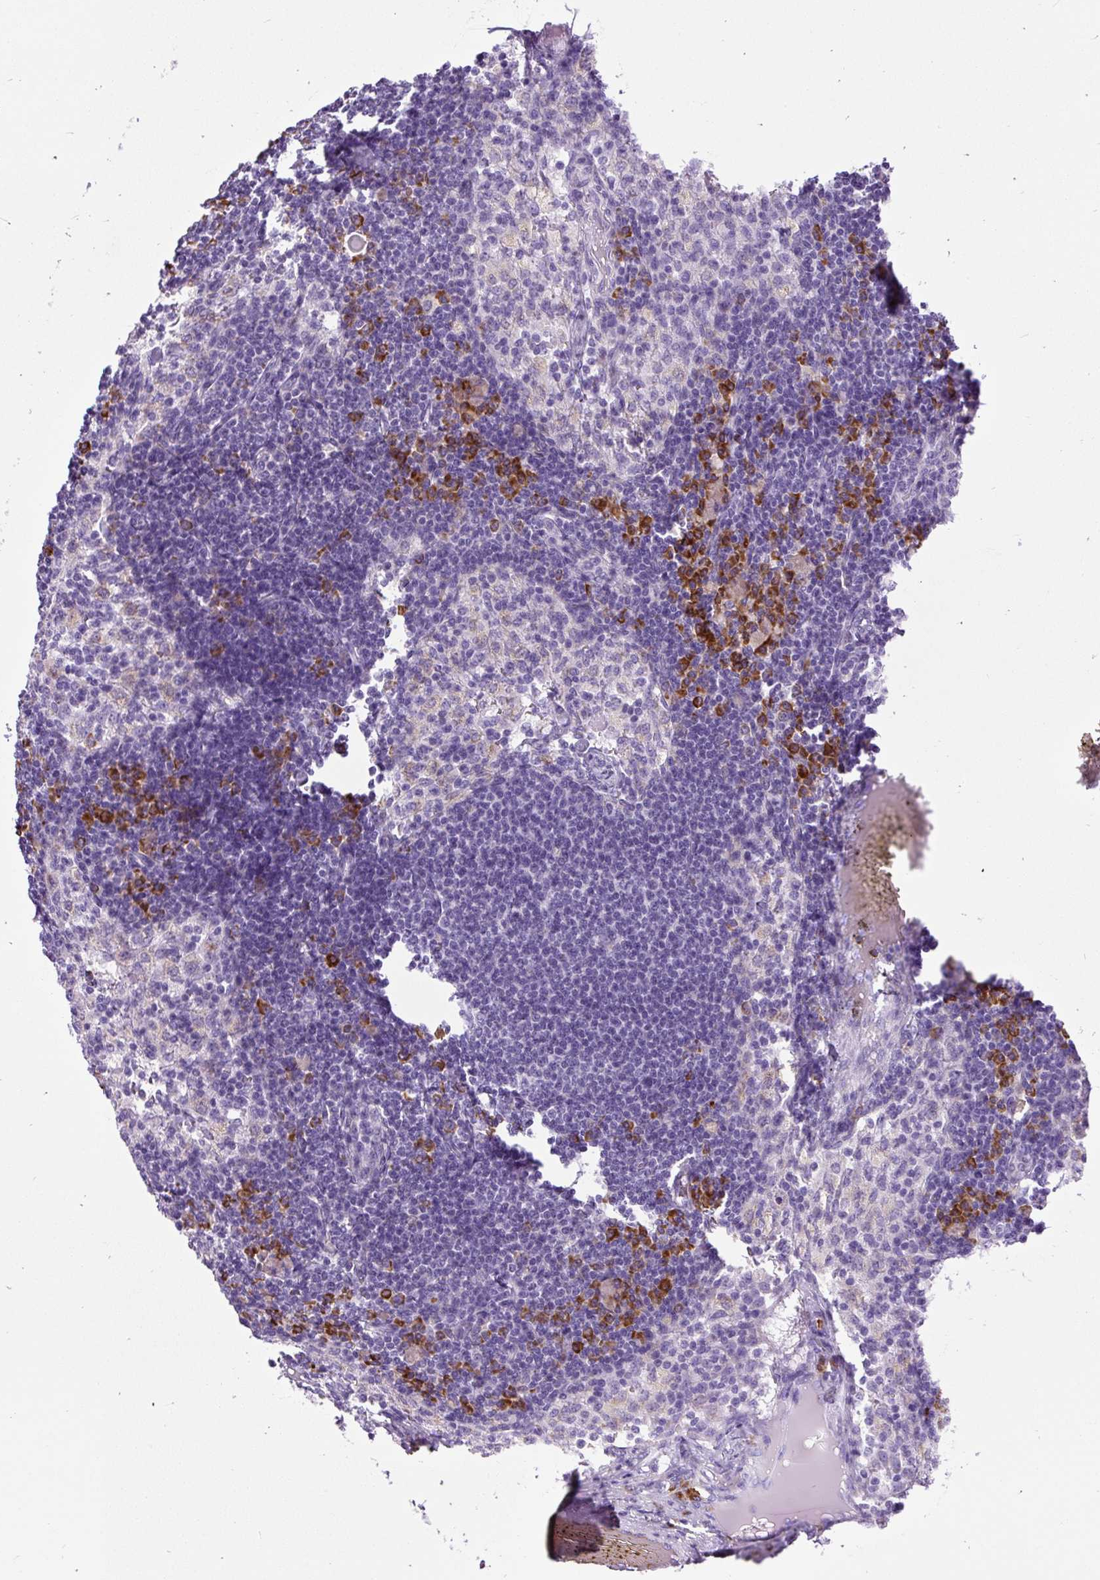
{"staining": {"intensity": "negative", "quantity": "none", "location": "none"}, "tissue": "lymph node", "cell_type": "Germinal center cells", "image_type": "normal", "snomed": [{"axis": "morphology", "description": "Normal tissue, NOS"}, {"axis": "topography", "description": "Lymph node"}], "caption": "This is an immunohistochemistry (IHC) photomicrograph of unremarkable lymph node. There is no positivity in germinal center cells.", "gene": "DDOST", "patient": {"sex": "male", "age": 49}}